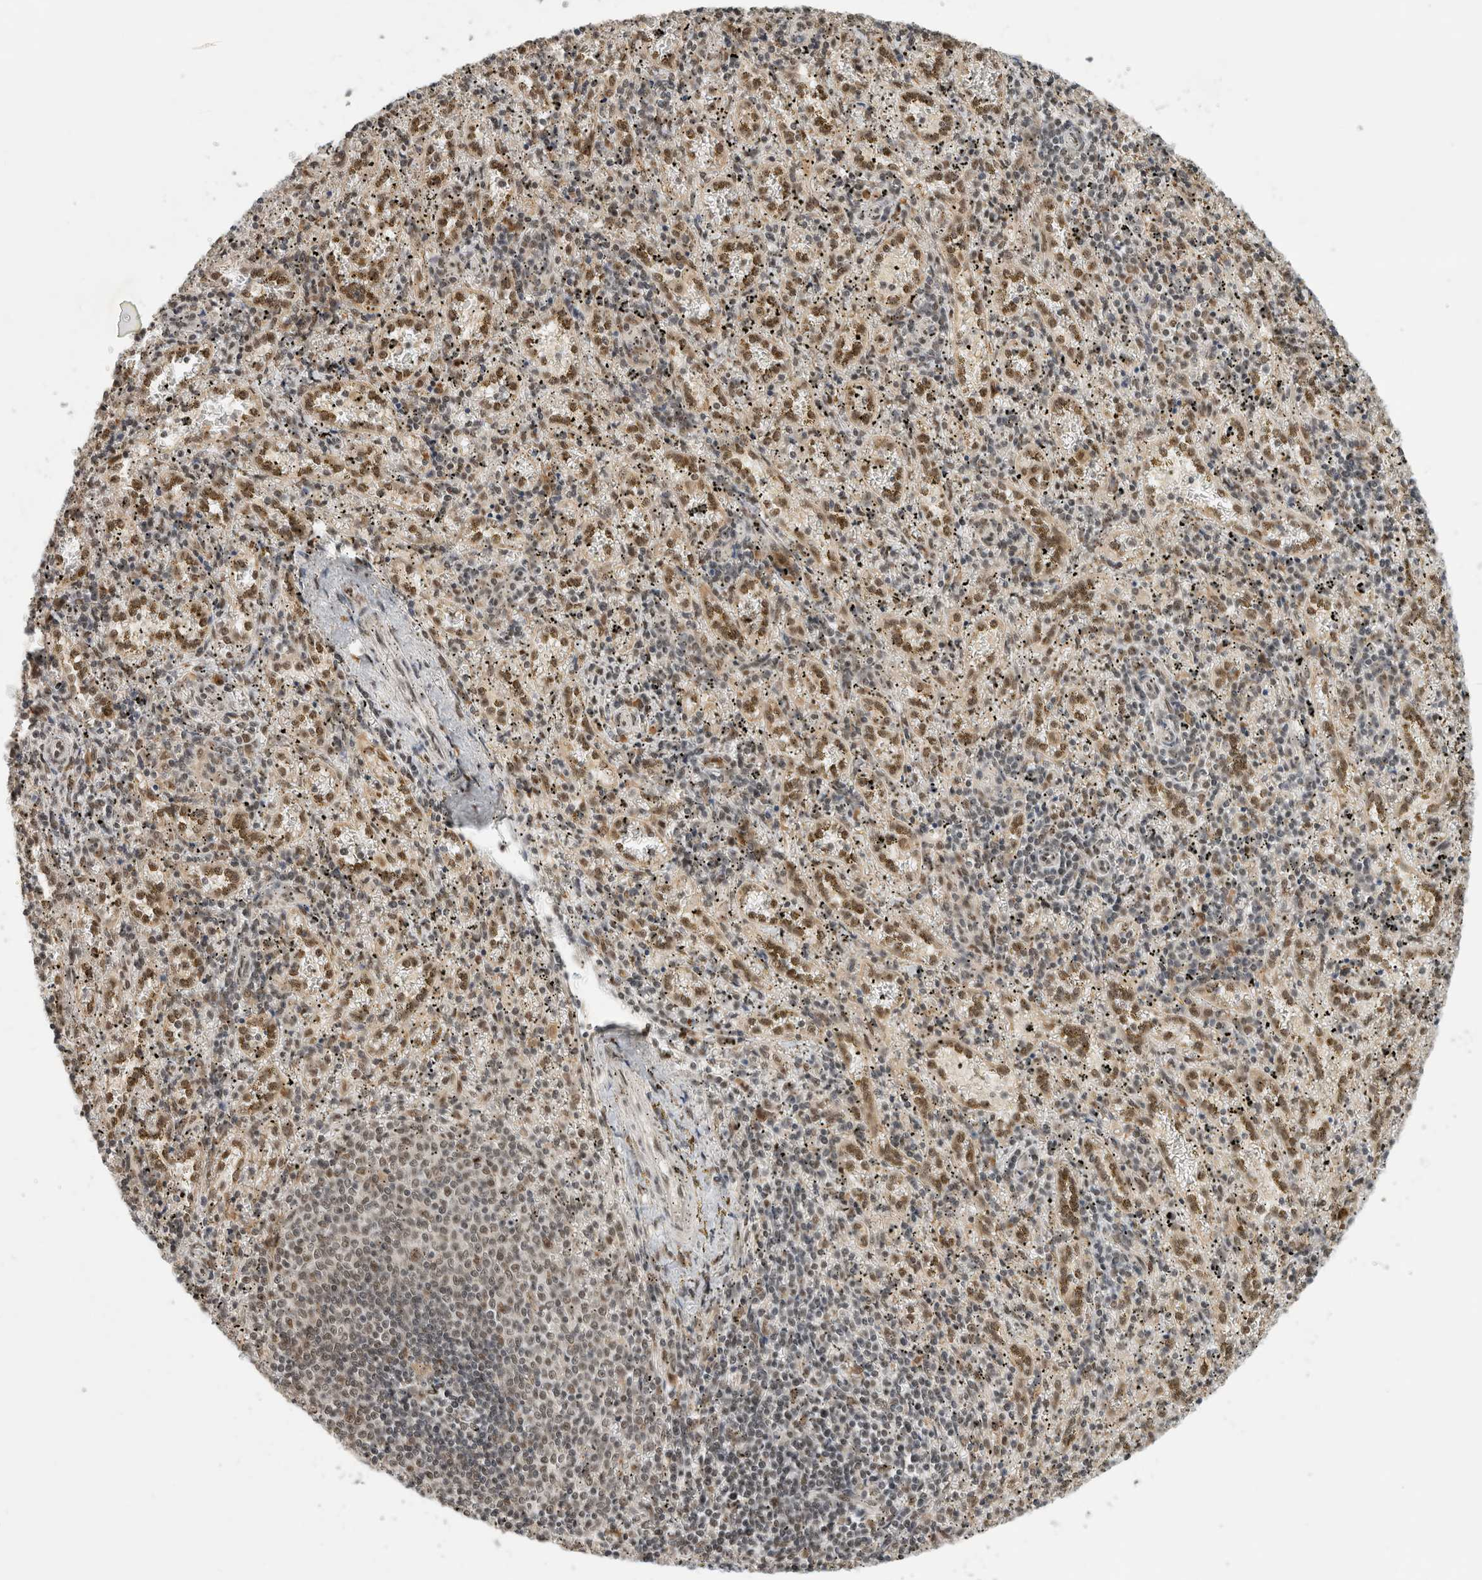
{"staining": {"intensity": "weak", "quantity": "25%-75%", "location": "nuclear"}, "tissue": "spleen", "cell_type": "Cells in red pulp", "image_type": "normal", "snomed": [{"axis": "morphology", "description": "Normal tissue, NOS"}, {"axis": "topography", "description": "Spleen"}], "caption": "Protein expression analysis of normal human spleen reveals weak nuclear expression in approximately 25%-75% of cells in red pulp. The protein of interest is stained brown, and the nuclei are stained in blue (DAB (3,3'-diaminobenzidine) IHC with brightfield microscopy, high magnification).", "gene": "NCAPG2", "patient": {"sex": "male", "age": 11}}